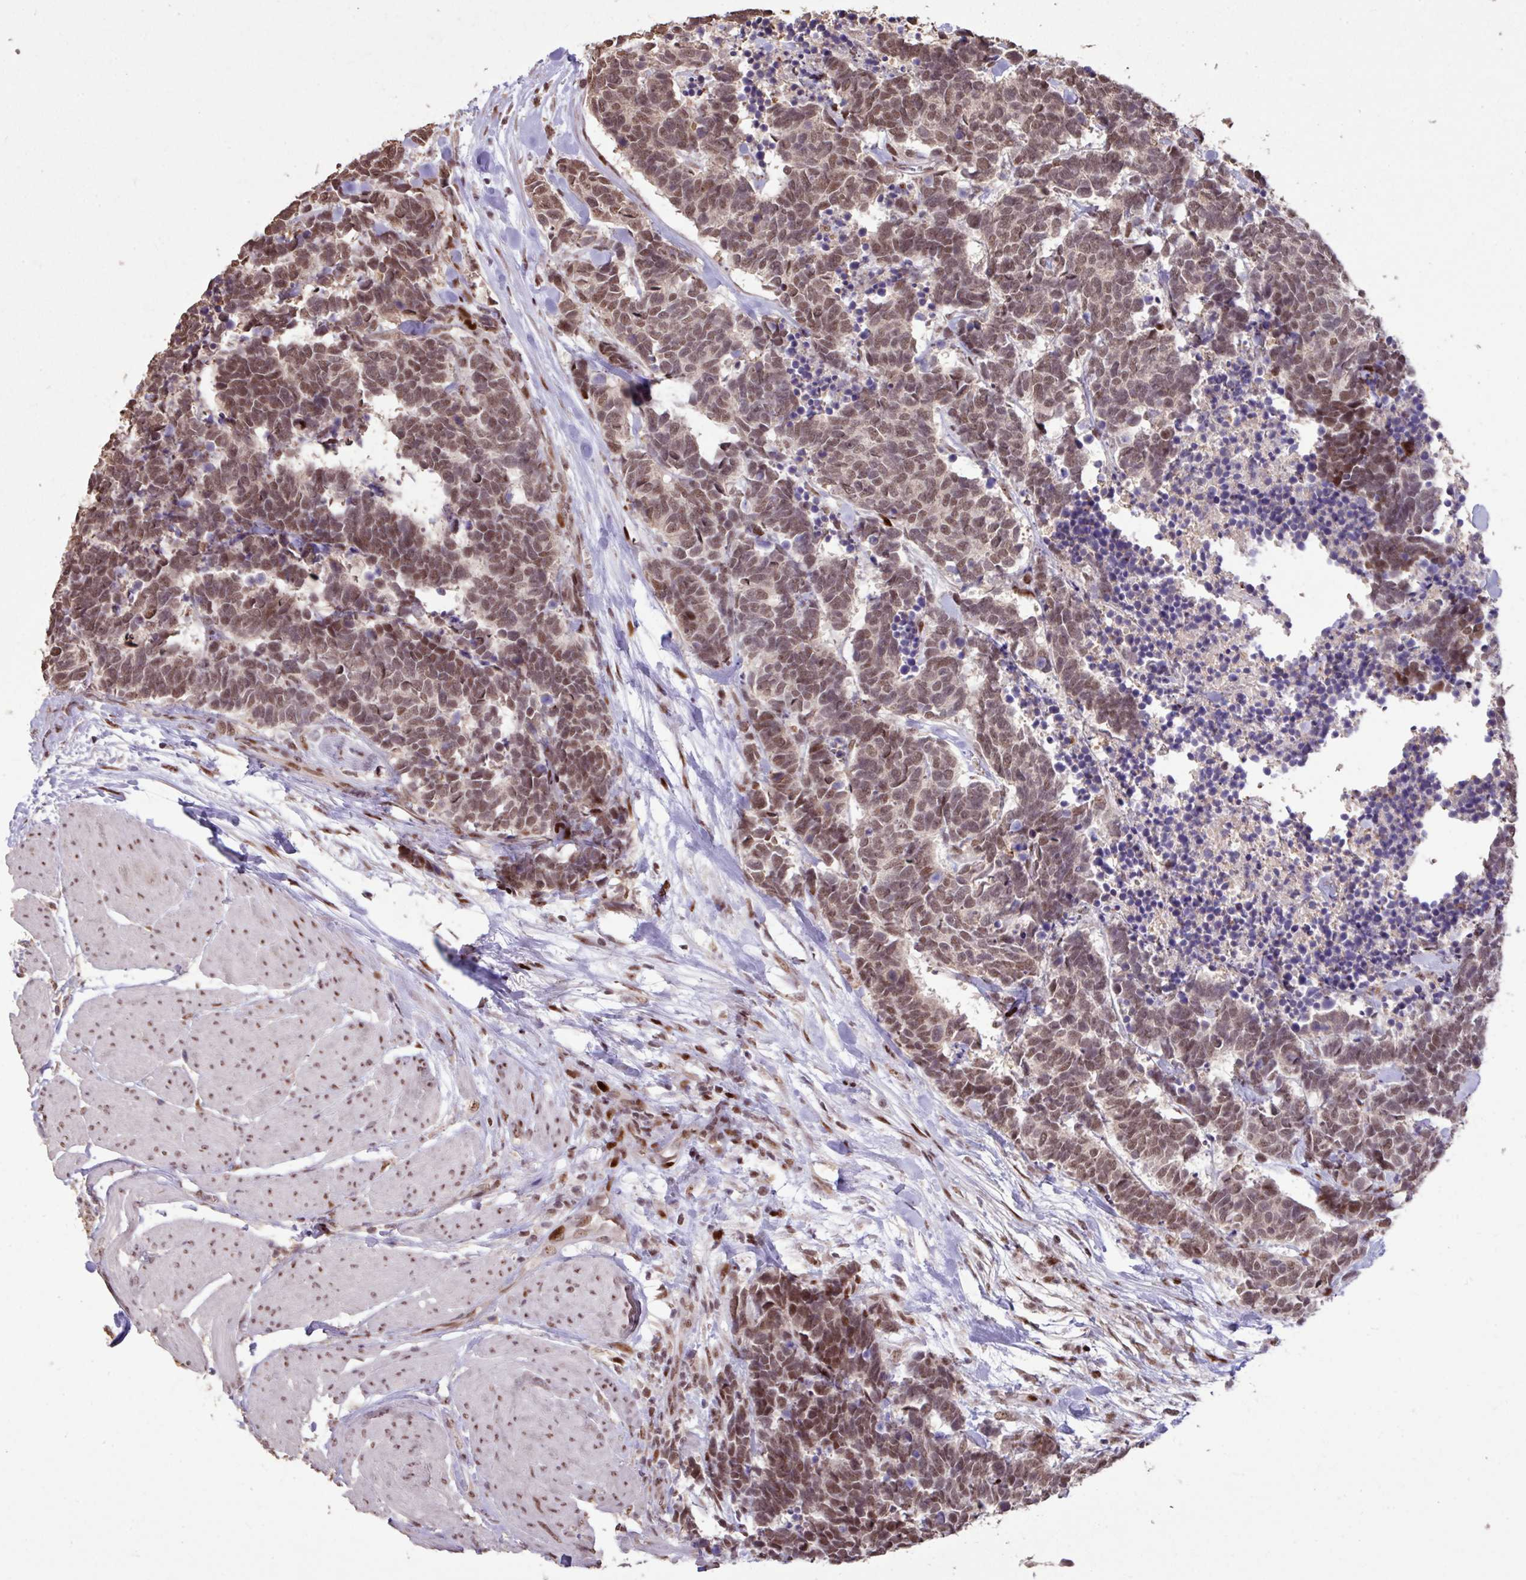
{"staining": {"intensity": "moderate", "quantity": ">75%", "location": "nuclear"}, "tissue": "carcinoid", "cell_type": "Tumor cells", "image_type": "cancer", "snomed": [{"axis": "morphology", "description": "Carcinoma, NOS"}, {"axis": "morphology", "description": "Carcinoid, malignant, NOS"}, {"axis": "topography", "description": "Urinary bladder"}], "caption": "An image showing moderate nuclear positivity in approximately >75% of tumor cells in carcinoma, as visualized by brown immunohistochemical staining.", "gene": "ZNF709", "patient": {"sex": "male", "age": 57}}